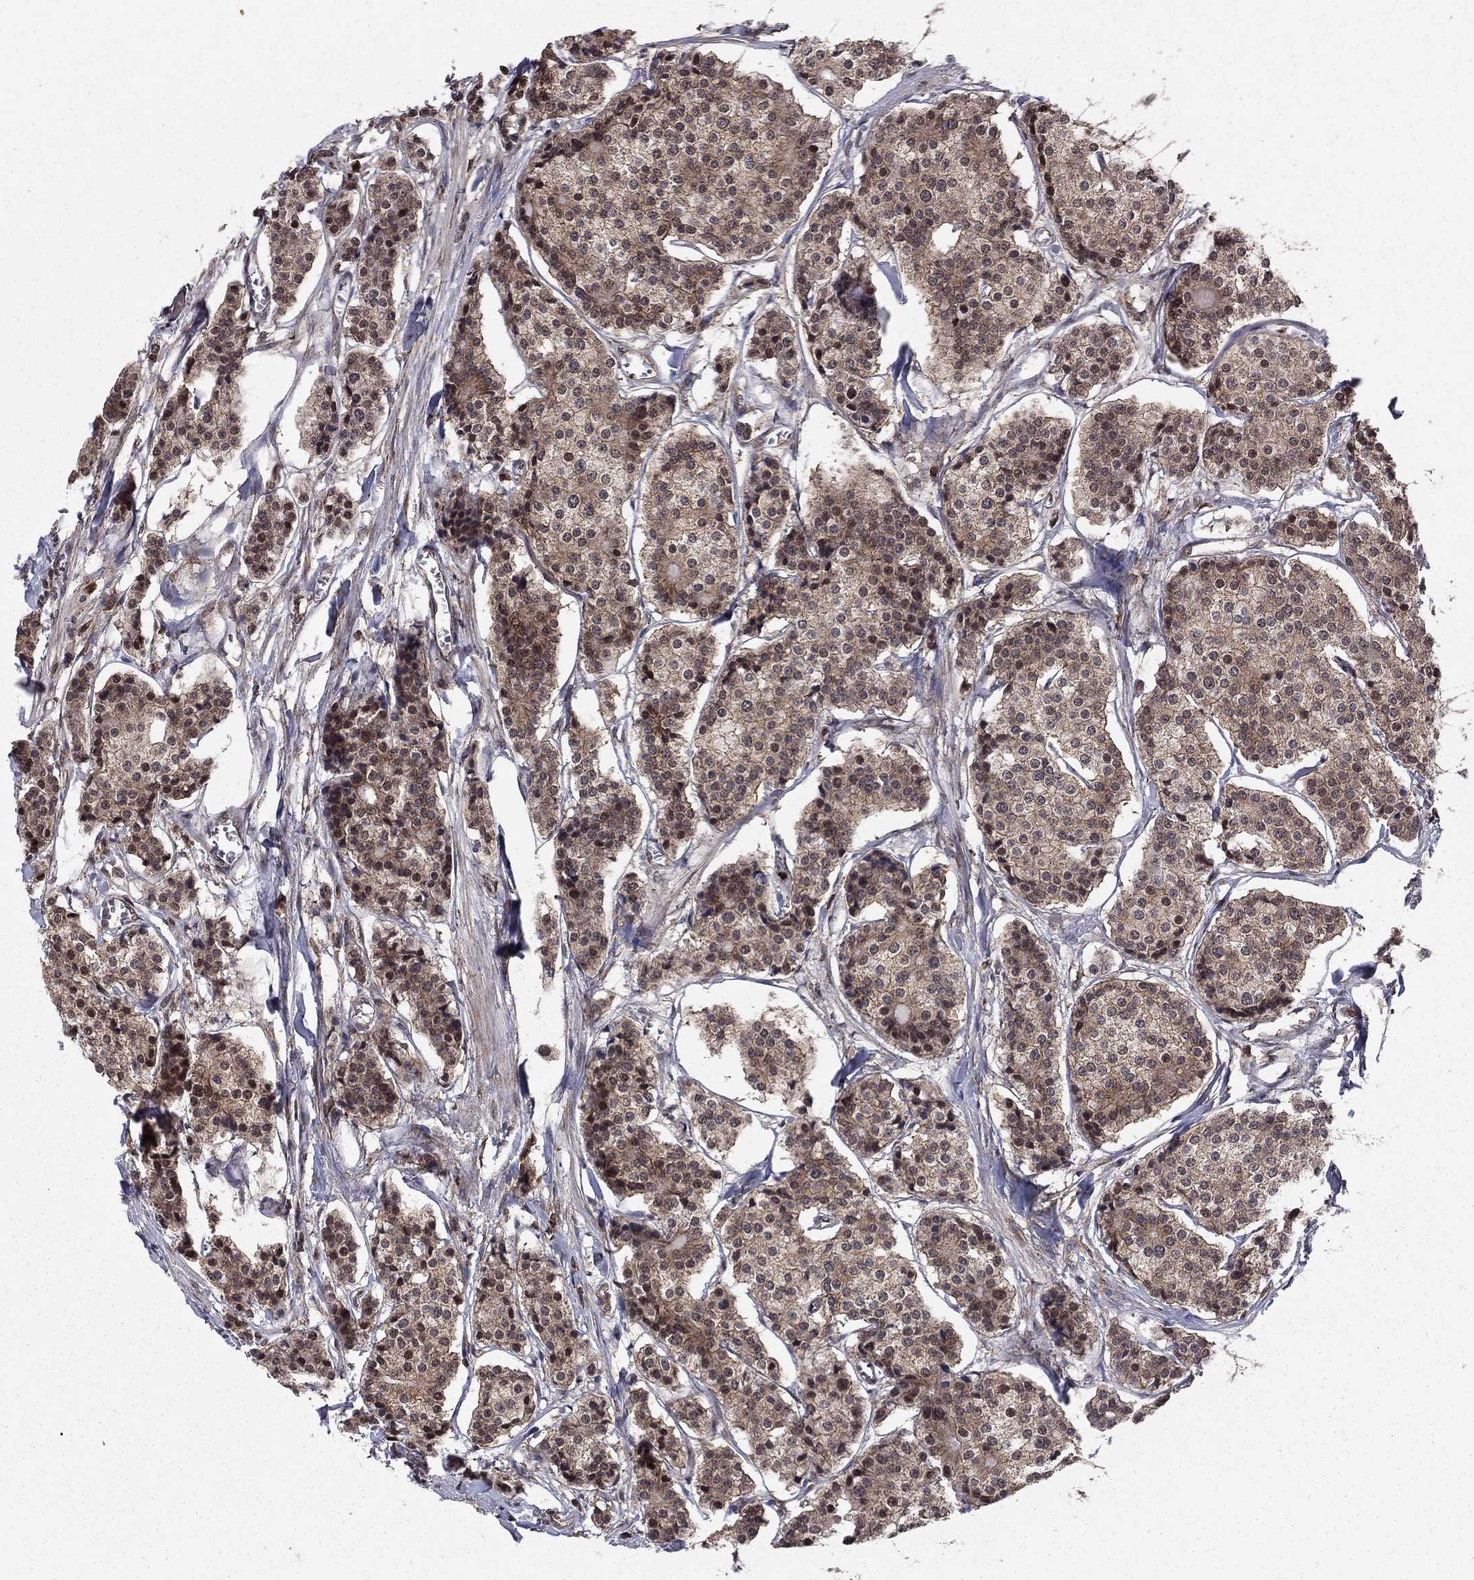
{"staining": {"intensity": "moderate", "quantity": "<25%", "location": "cytoplasmic/membranous,nuclear"}, "tissue": "carcinoid", "cell_type": "Tumor cells", "image_type": "cancer", "snomed": [{"axis": "morphology", "description": "Carcinoid, malignant, NOS"}, {"axis": "topography", "description": "Small intestine"}], "caption": "Protein expression analysis of human malignant carcinoid reveals moderate cytoplasmic/membranous and nuclear staining in about <25% of tumor cells.", "gene": "SSX2IP", "patient": {"sex": "female", "age": 65}}